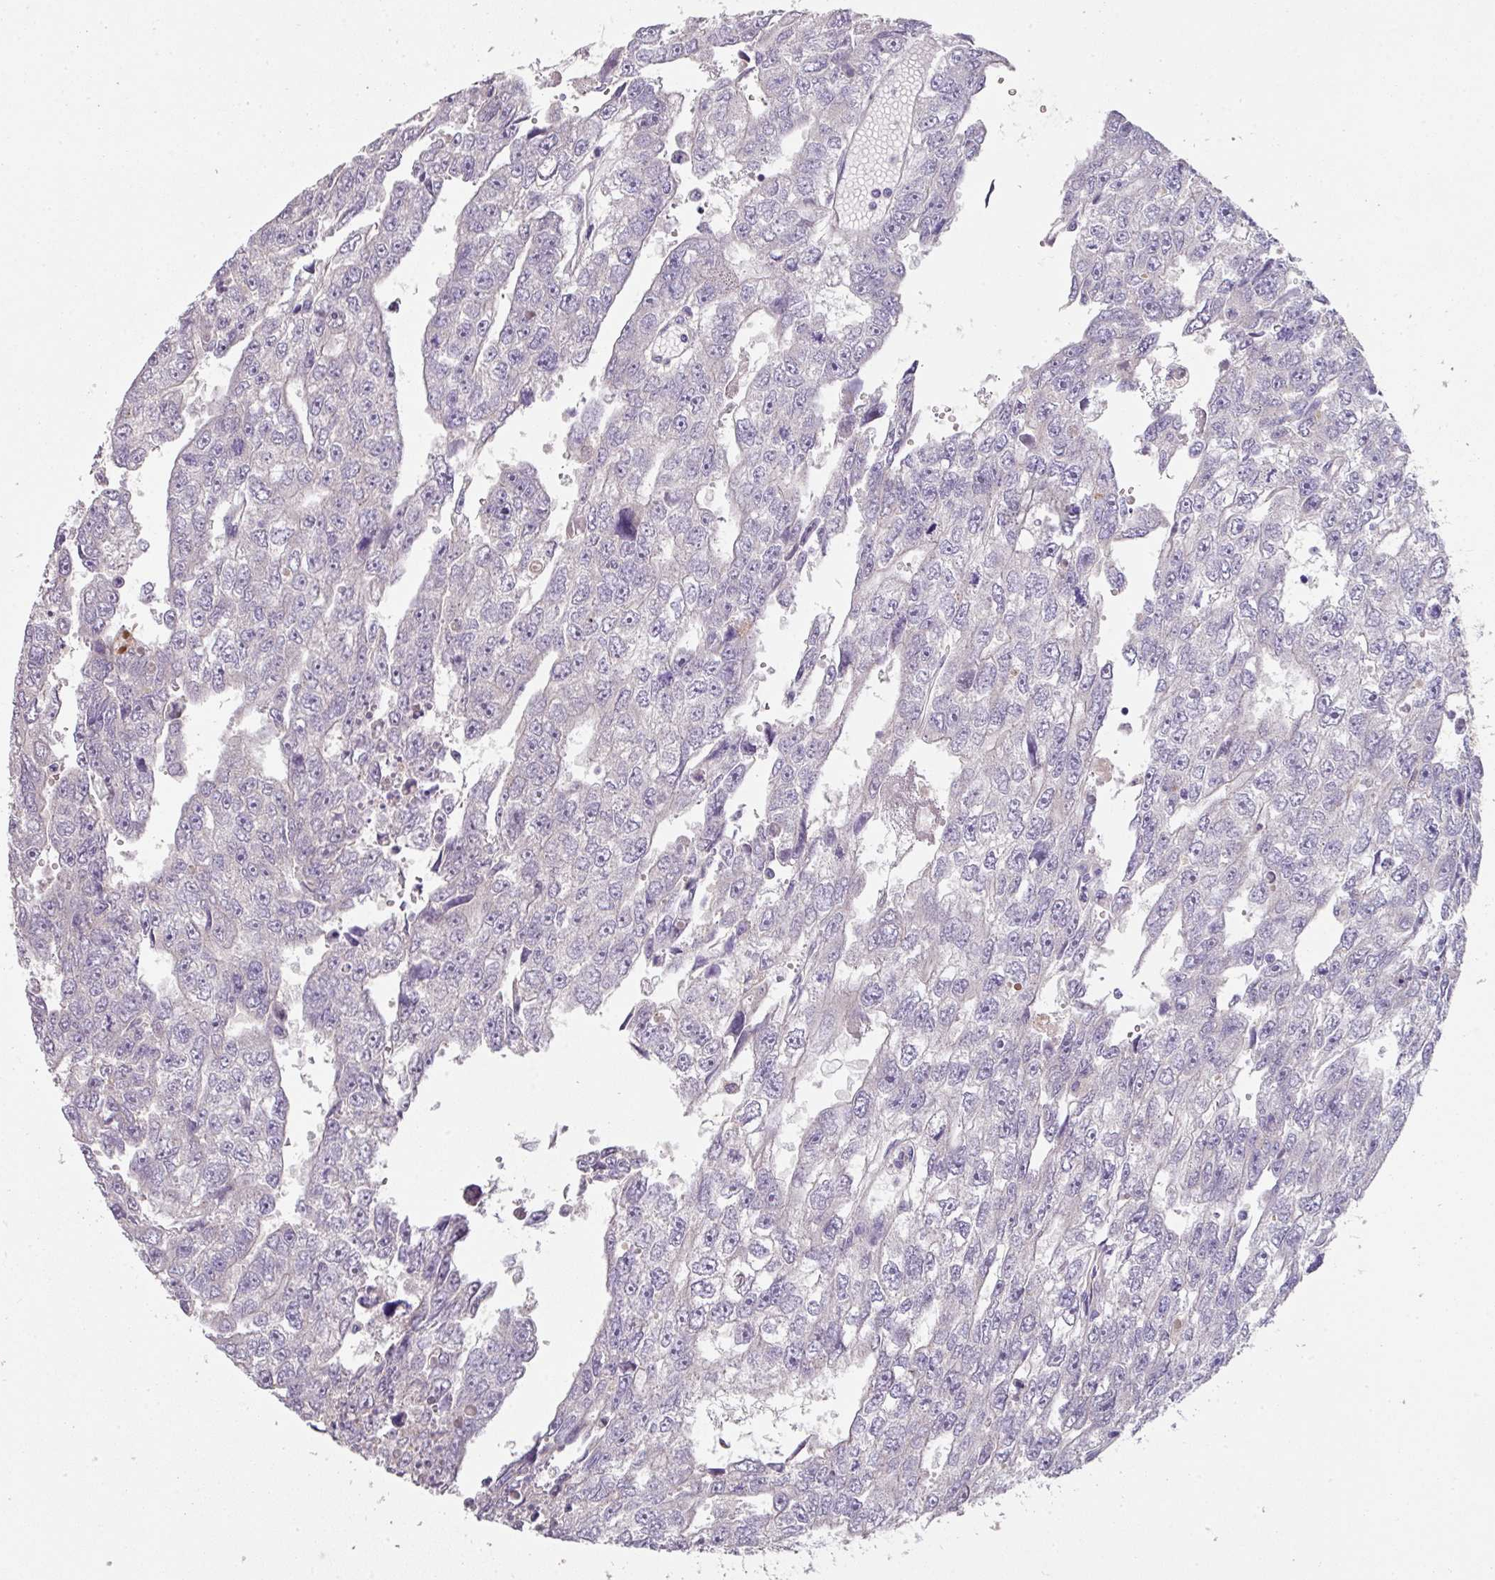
{"staining": {"intensity": "negative", "quantity": "none", "location": "none"}, "tissue": "testis cancer", "cell_type": "Tumor cells", "image_type": "cancer", "snomed": [{"axis": "morphology", "description": "Carcinoma, Embryonal, NOS"}, {"axis": "topography", "description": "Testis"}], "caption": "The IHC photomicrograph has no significant expression in tumor cells of testis cancer (embryonal carcinoma) tissue.", "gene": "ZNF266", "patient": {"sex": "male", "age": 20}}